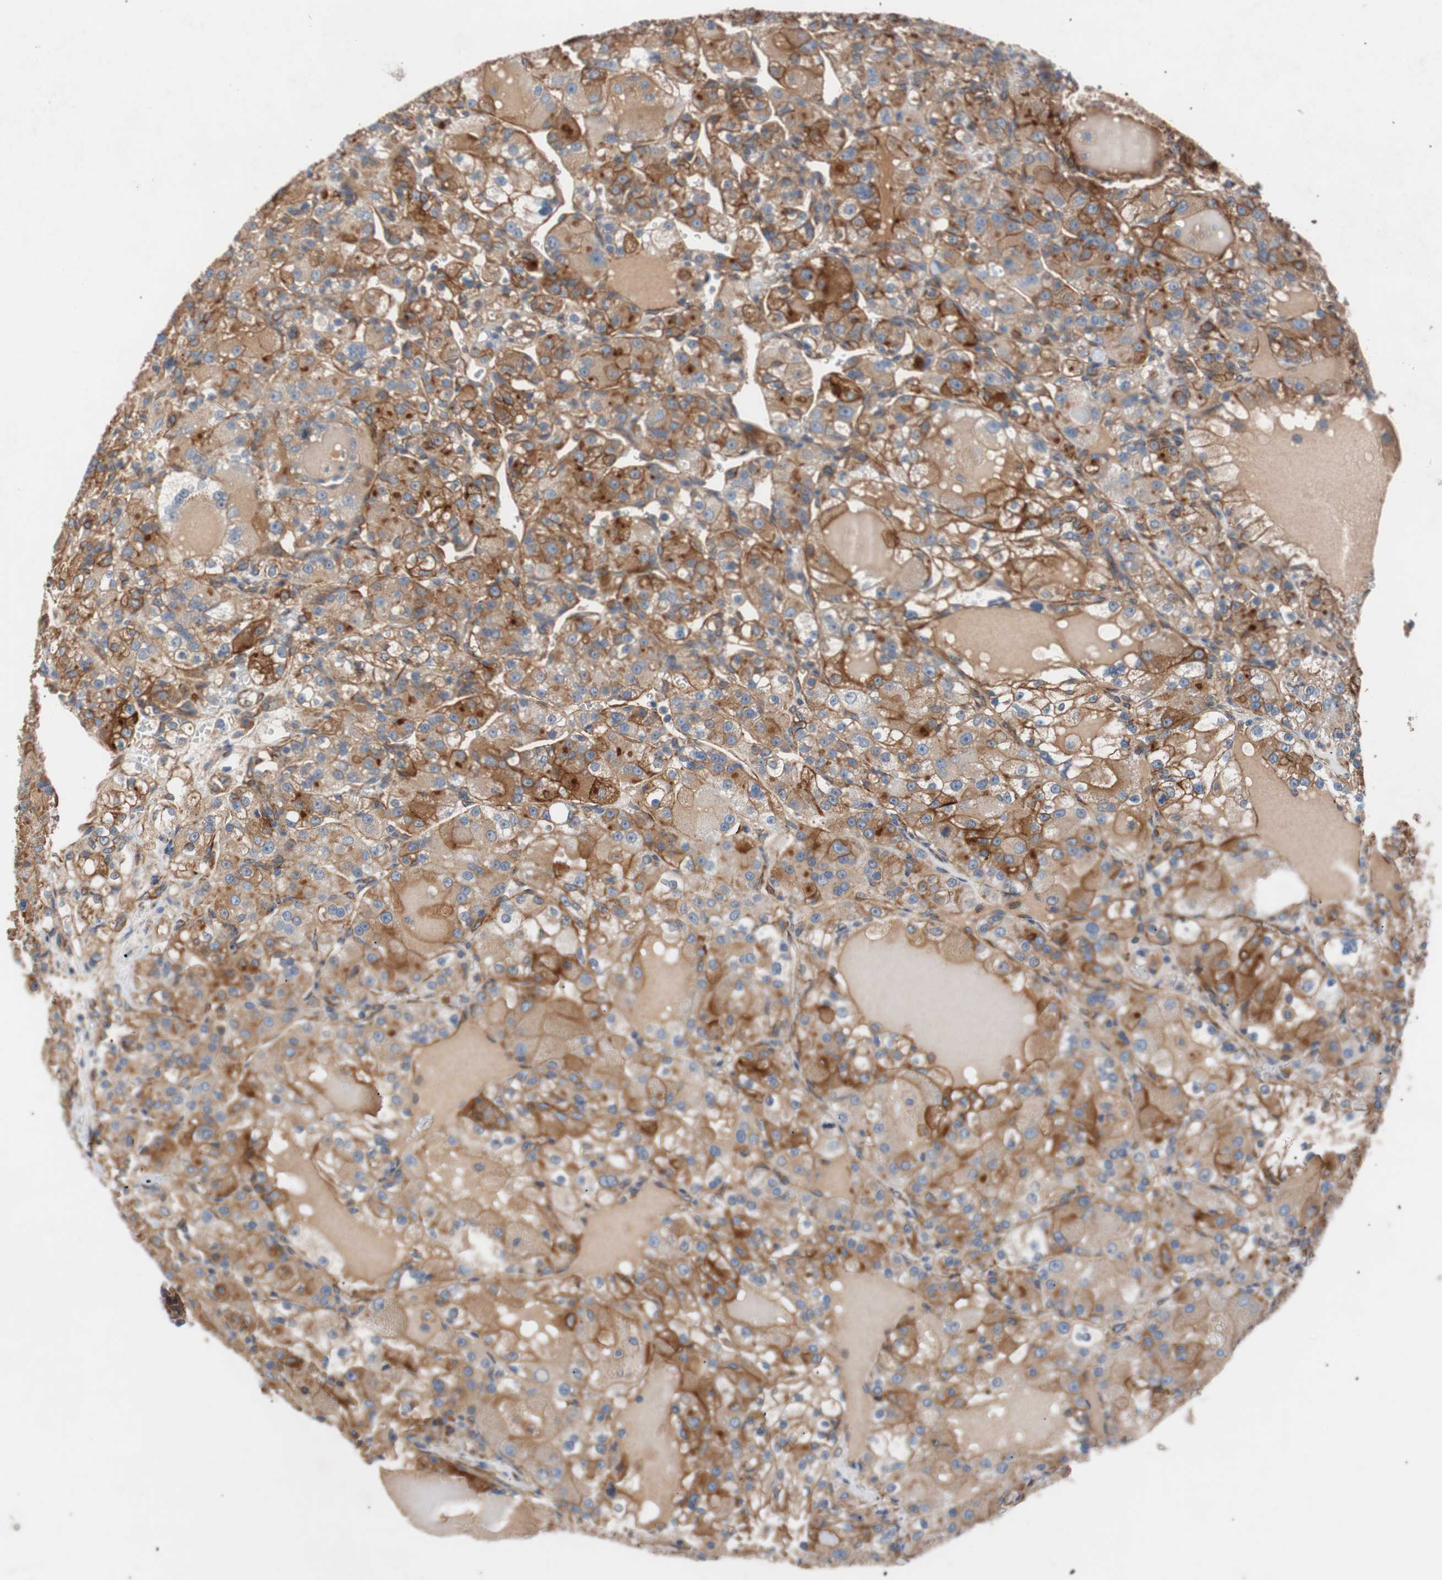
{"staining": {"intensity": "moderate", "quantity": "25%-75%", "location": "cytoplasmic/membranous"}, "tissue": "renal cancer", "cell_type": "Tumor cells", "image_type": "cancer", "snomed": [{"axis": "morphology", "description": "Normal tissue, NOS"}, {"axis": "morphology", "description": "Adenocarcinoma, NOS"}, {"axis": "topography", "description": "Kidney"}], "caption": "The photomicrograph reveals immunohistochemical staining of renal cancer (adenocarcinoma). There is moderate cytoplasmic/membranous positivity is seen in about 25%-75% of tumor cells.", "gene": "SPINT1", "patient": {"sex": "male", "age": 61}}